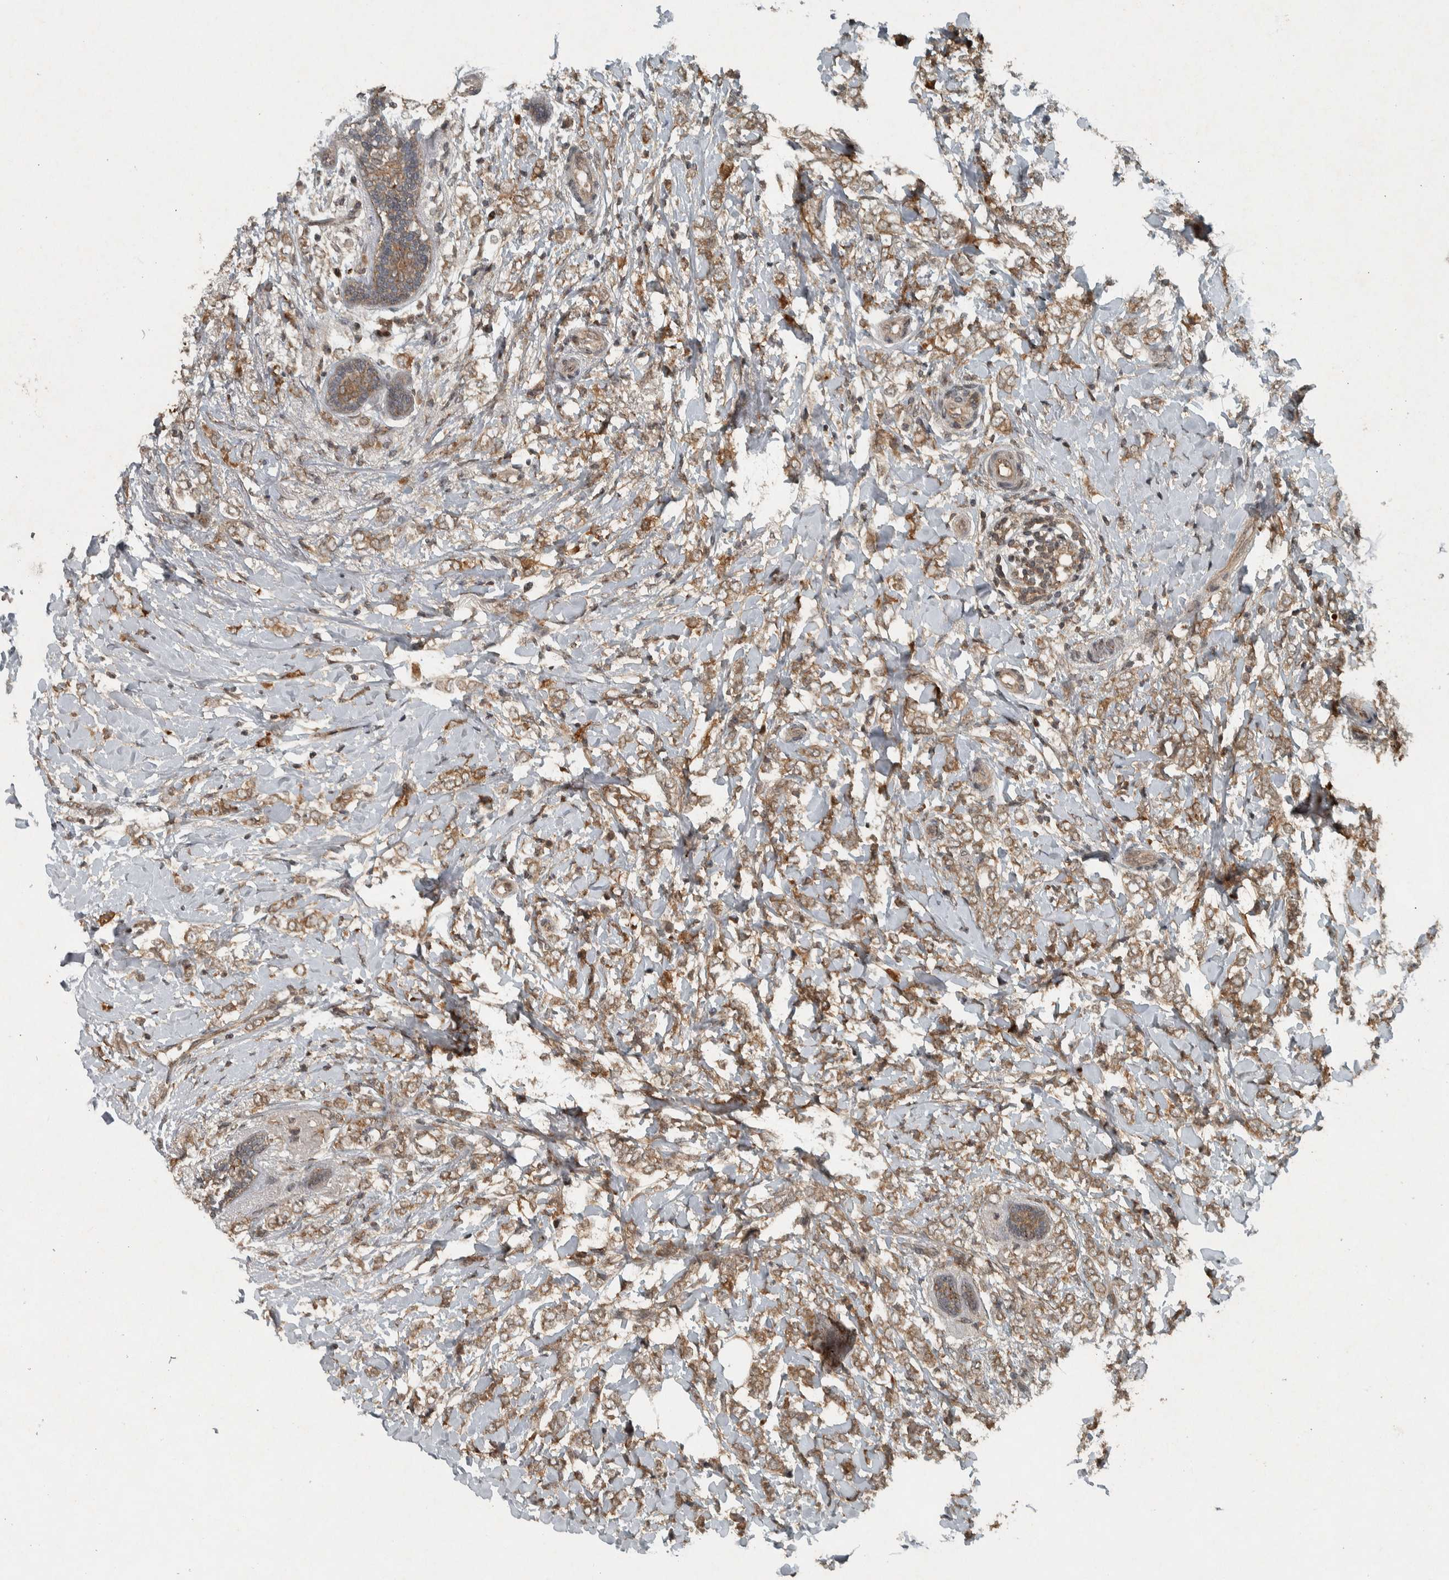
{"staining": {"intensity": "moderate", "quantity": ">75%", "location": "cytoplasmic/membranous"}, "tissue": "breast cancer", "cell_type": "Tumor cells", "image_type": "cancer", "snomed": [{"axis": "morphology", "description": "Normal tissue, NOS"}, {"axis": "morphology", "description": "Lobular carcinoma"}, {"axis": "topography", "description": "Breast"}], "caption": "A photomicrograph of human breast lobular carcinoma stained for a protein displays moderate cytoplasmic/membranous brown staining in tumor cells. The protein of interest is stained brown, and the nuclei are stained in blue (DAB IHC with brightfield microscopy, high magnification).", "gene": "KIFAP3", "patient": {"sex": "female", "age": 47}}